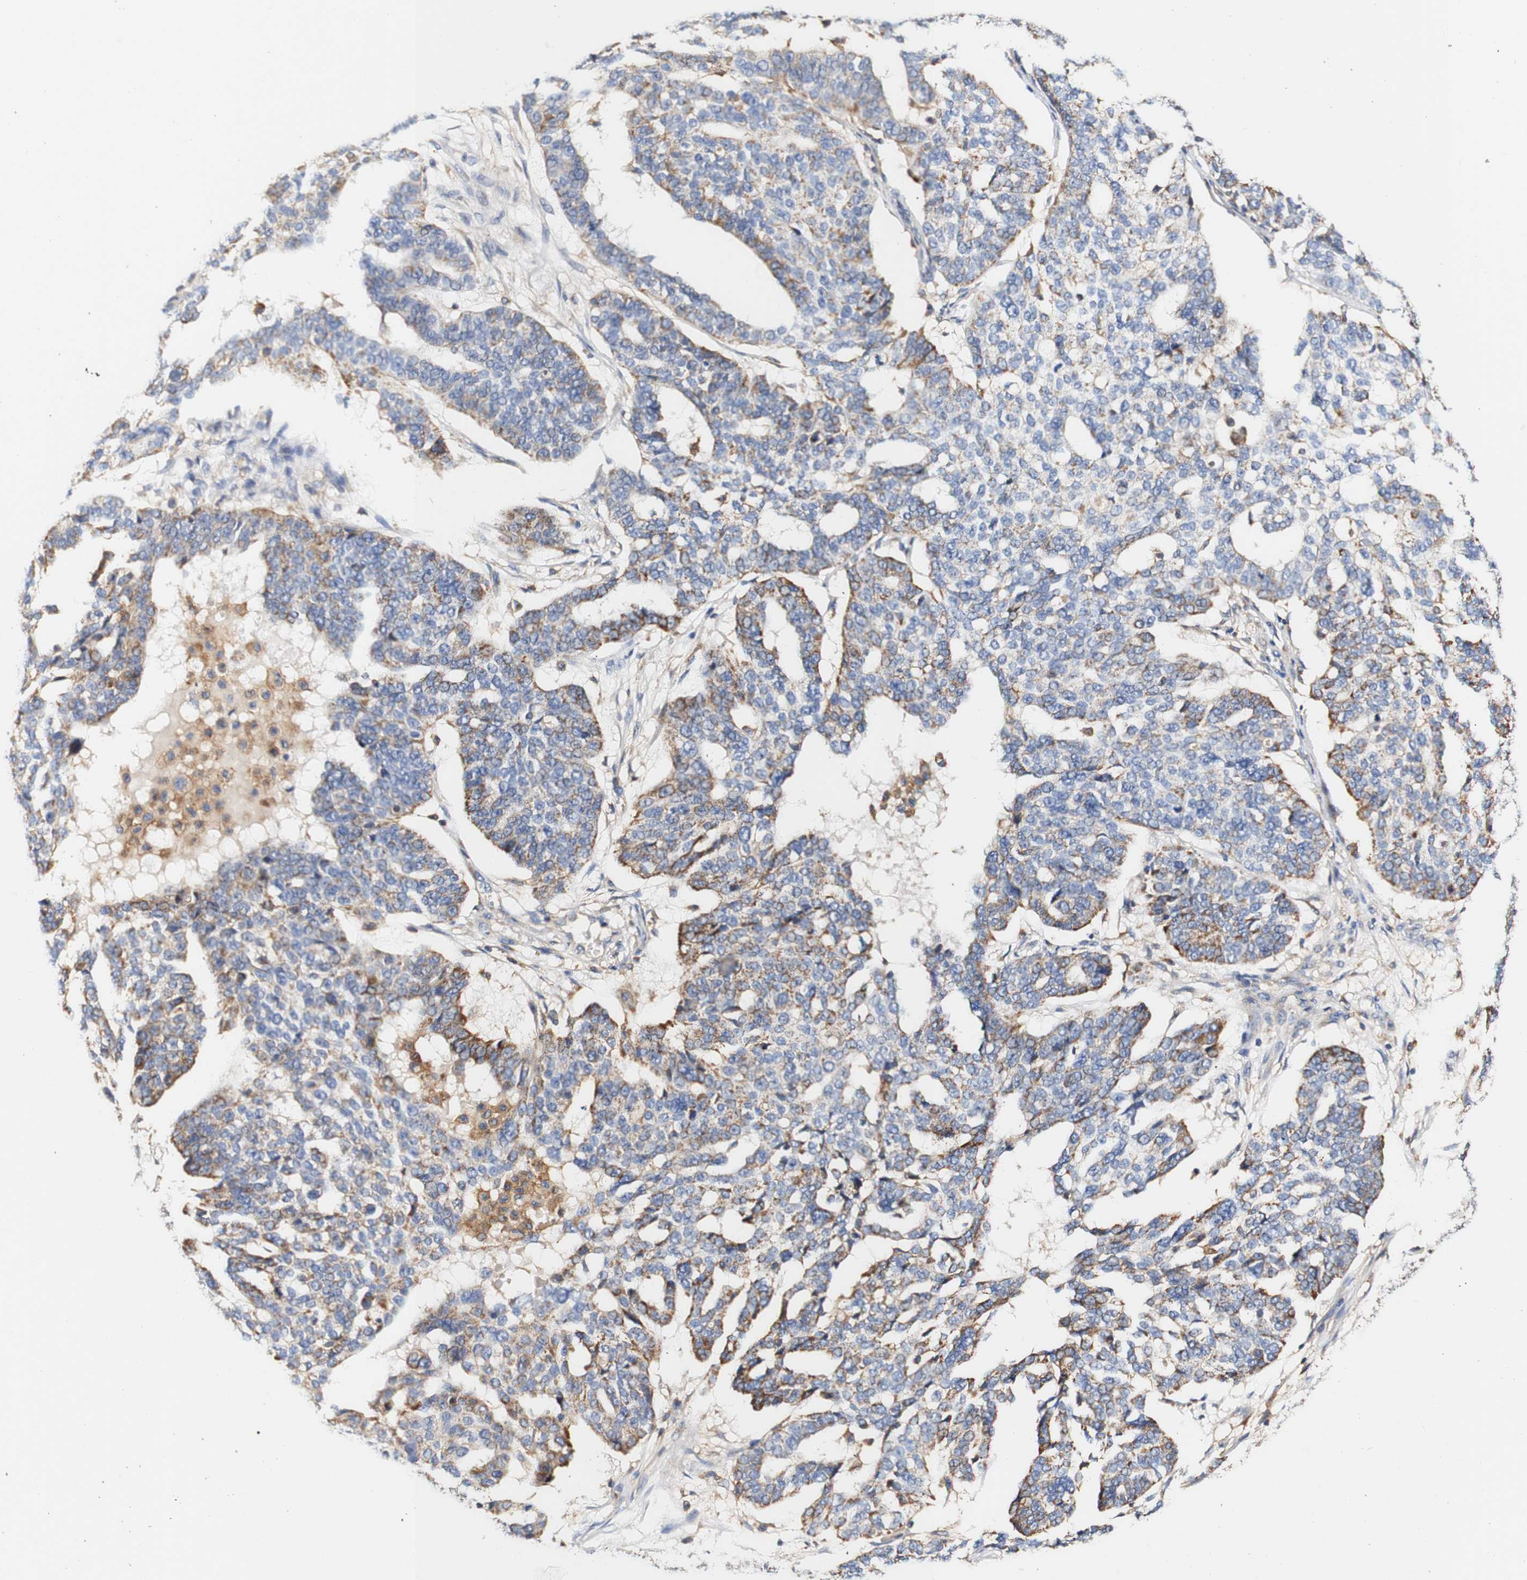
{"staining": {"intensity": "moderate", "quantity": "25%-75%", "location": "cytoplasmic/membranous"}, "tissue": "ovarian cancer", "cell_type": "Tumor cells", "image_type": "cancer", "snomed": [{"axis": "morphology", "description": "Cystadenocarcinoma, serous, NOS"}, {"axis": "topography", "description": "Ovary"}], "caption": "Immunohistochemical staining of ovarian cancer demonstrates medium levels of moderate cytoplasmic/membranous positivity in approximately 25%-75% of tumor cells. (IHC, brightfield microscopy, high magnification).", "gene": "PCDH7", "patient": {"sex": "female", "age": 59}}